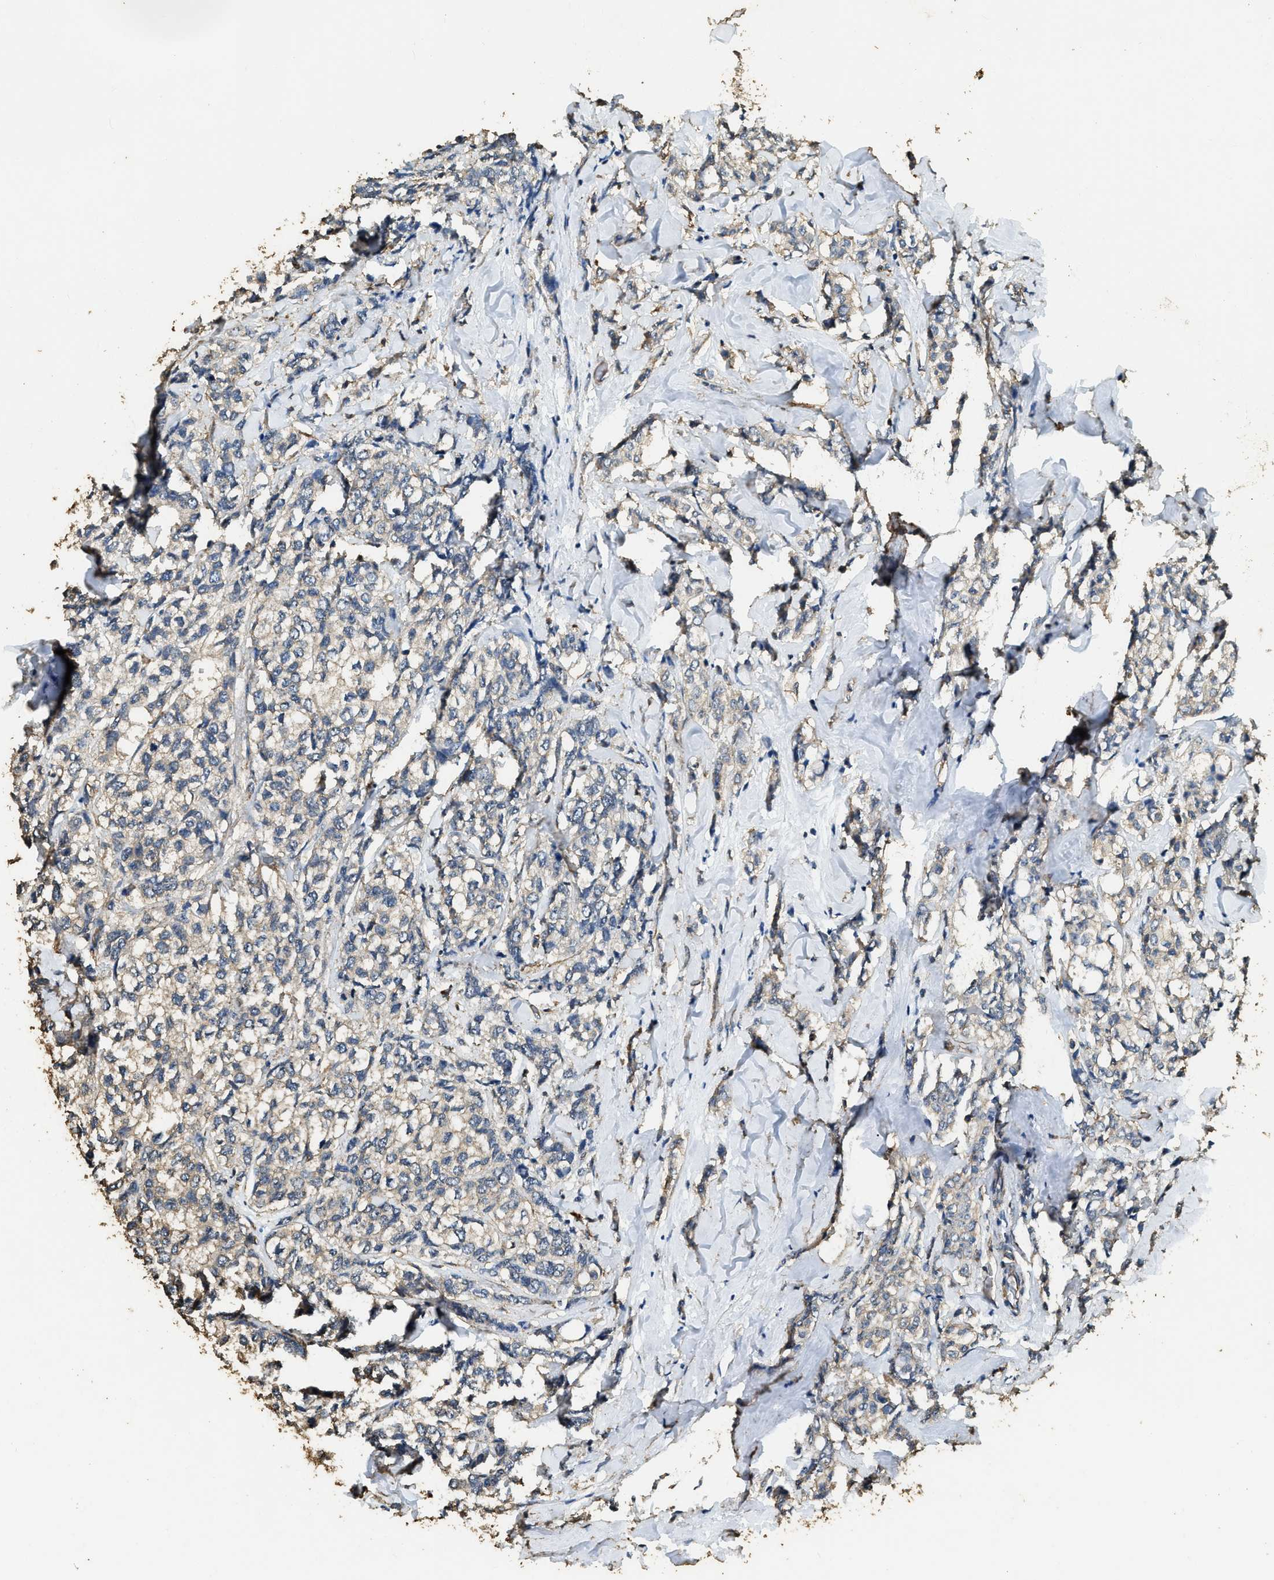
{"staining": {"intensity": "negative", "quantity": "none", "location": "none"}, "tissue": "breast cancer", "cell_type": "Tumor cells", "image_type": "cancer", "snomed": [{"axis": "morphology", "description": "Lobular carcinoma"}, {"axis": "topography", "description": "Breast"}], "caption": "Immunohistochemical staining of human breast cancer displays no significant staining in tumor cells.", "gene": "MIB1", "patient": {"sex": "female", "age": 60}}